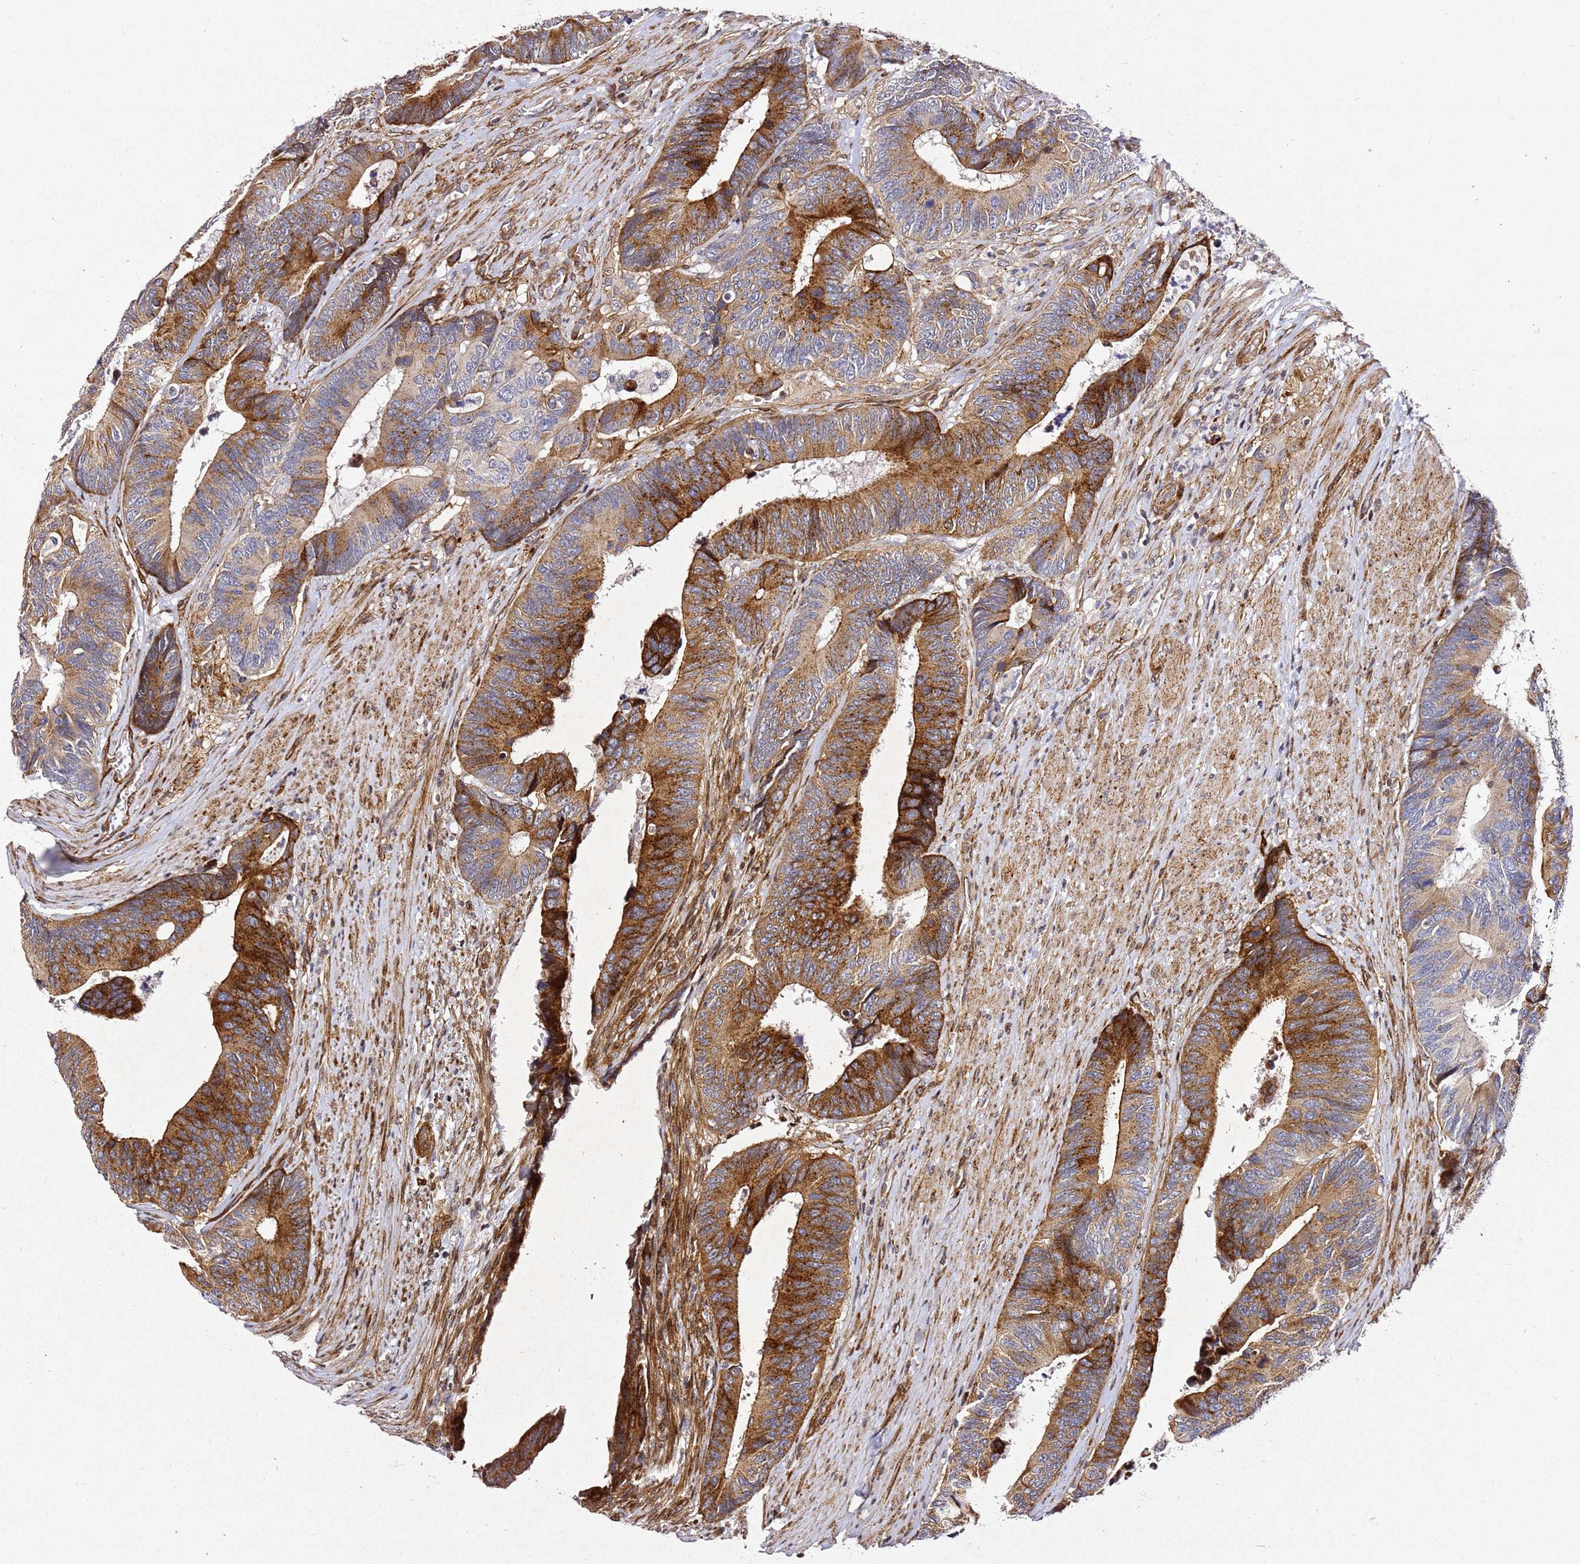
{"staining": {"intensity": "strong", "quantity": ">75%", "location": "cytoplasmic/membranous"}, "tissue": "colorectal cancer", "cell_type": "Tumor cells", "image_type": "cancer", "snomed": [{"axis": "morphology", "description": "Adenocarcinoma, NOS"}, {"axis": "topography", "description": "Colon"}], "caption": "Colorectal cancer was stained to show a protein in brown. There is high levels of strong cytoplasmic/membranous expression in approximately >75% of tumor cells.", "gene": "ZNF296", "patient": {"sex": "male", "age": 87}}